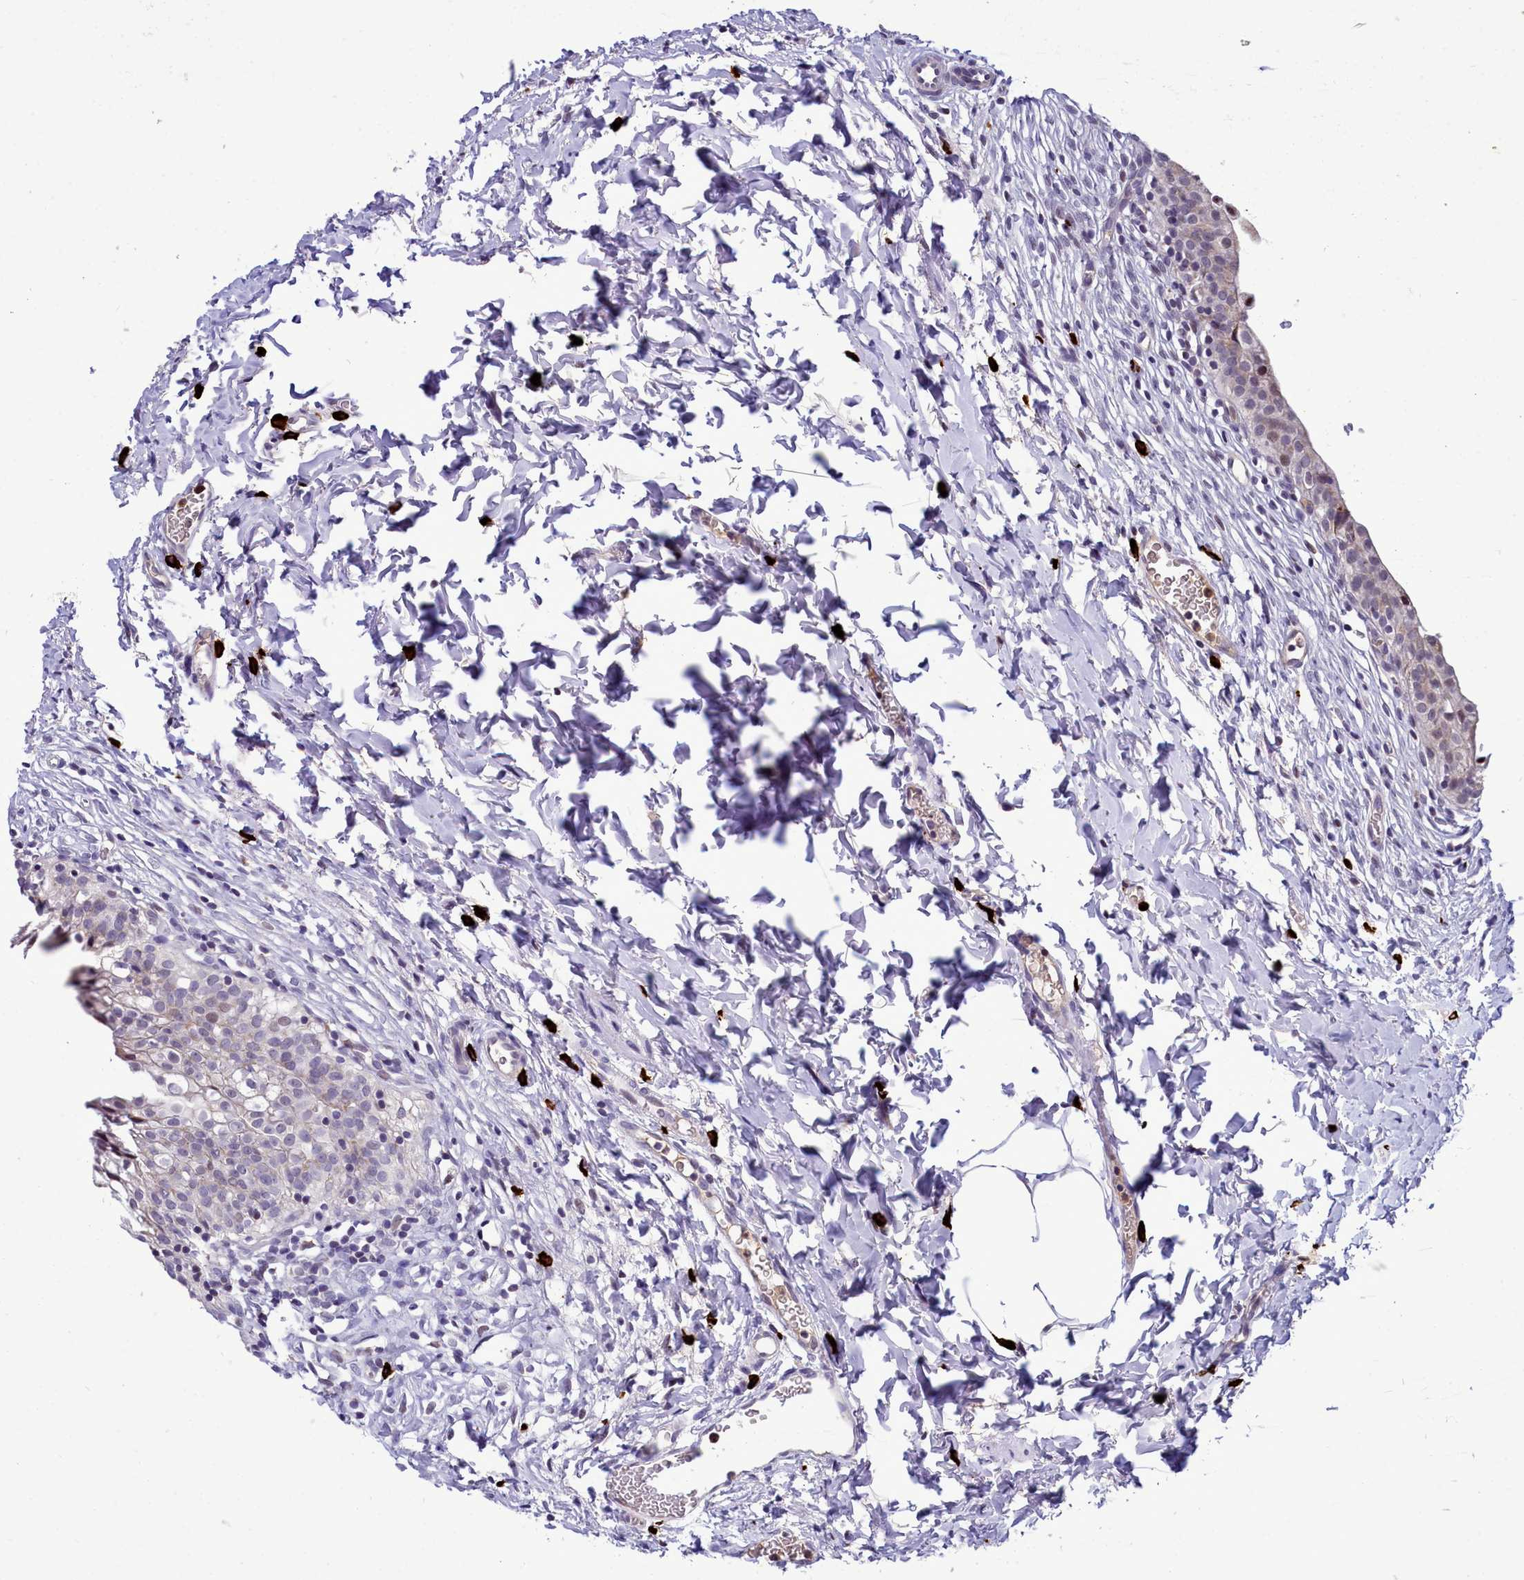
{"staining": {"intensity": "moderate", "quantity": "<25%", "location": "nuclear"}, "tissue": "urinary bladder", "cell_type": "Urothelial cells", "image_type": "normal", "snomed": [{"axis": "morphology", "description": "Normal tissue, NOS"}, {"axis": "topography", "description": "Urinary bladder"}], "caption": "Urinary bladder stained with a brown dye shows moderate nuclear positive expression in about <25% of urothelial cells.", "gene": "POM121L2", "patient": {"sex": "male", "age": 55}}